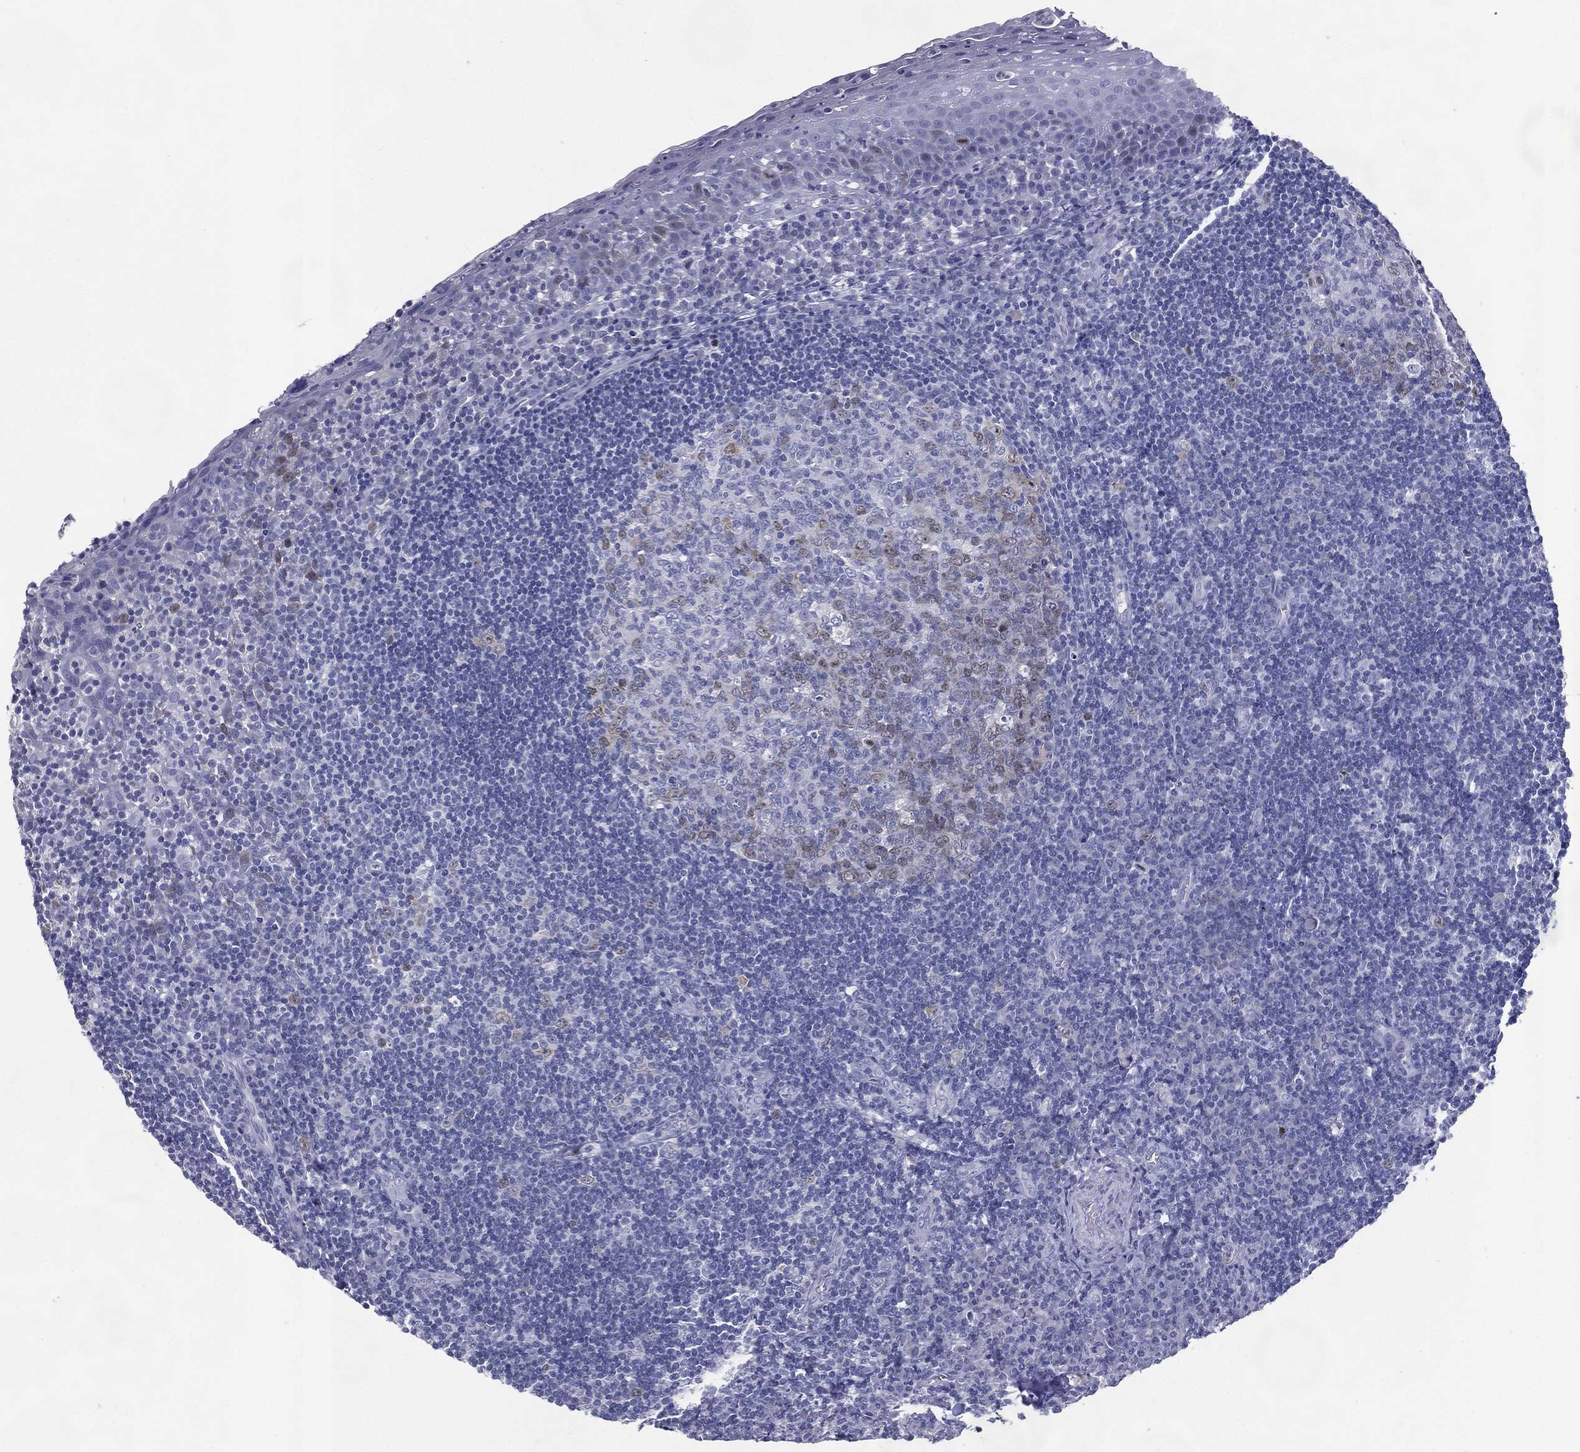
{"staining": {"intensity": "weak", "quantity": "<25%", "location": "cytoplasmic/membranous"}, "tissue": "tonsil", "cell_type": "Germinal center cells", "image_type": "normal", "snomed": [{"axis": "morphology", "description": "Normal tissue, NOS"}, {"axis": "morphology", "description": "Inflammation, NOS"}, {"axis": "topography", "description": "Tonsil"}], "caption": "Protein analysis of normal tonsil shows no significant expression in germinal center cells.", "gene": "KIF2C", "patient": {"sex": "female", "age": 31}}